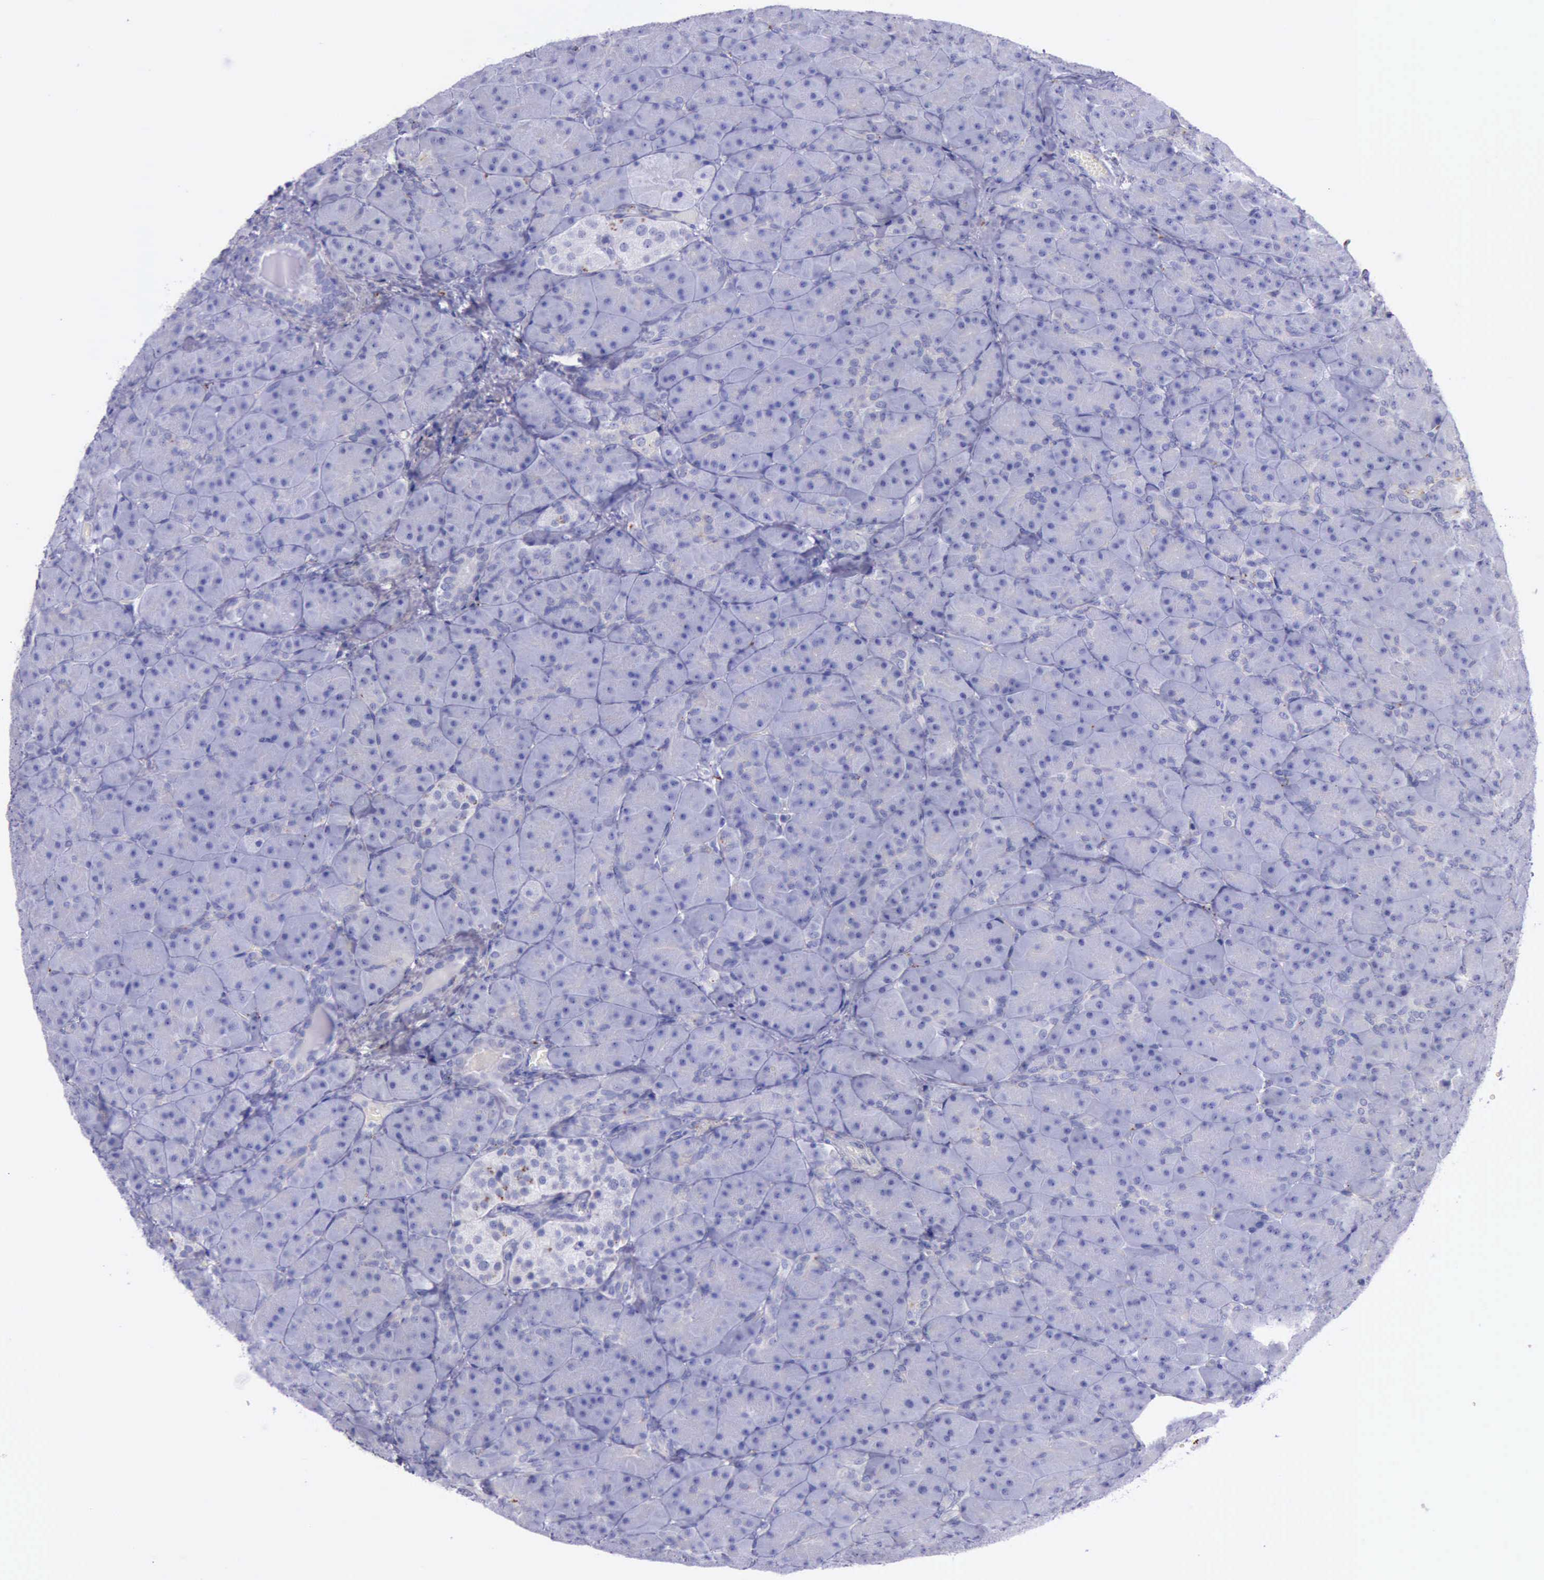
{"staining": {"intensity": "negative", "quantity": "none", "location": "none"}, "tissue": "pancreas", "cell_type": "Exocrine glandular cells", "image_type": "normal", "snomed": [{"axis": "morphology", "description": "Normal tissue, NOS"}, {"axis": "topography", "description": "Pancreas"}], "caption": "An IHC micrograph of normal pancreas is shown. There is no staining in exocrine glandular cells of pancreas.", "gene": "GLA", "patient": {"sex": "male", "age": 66}}